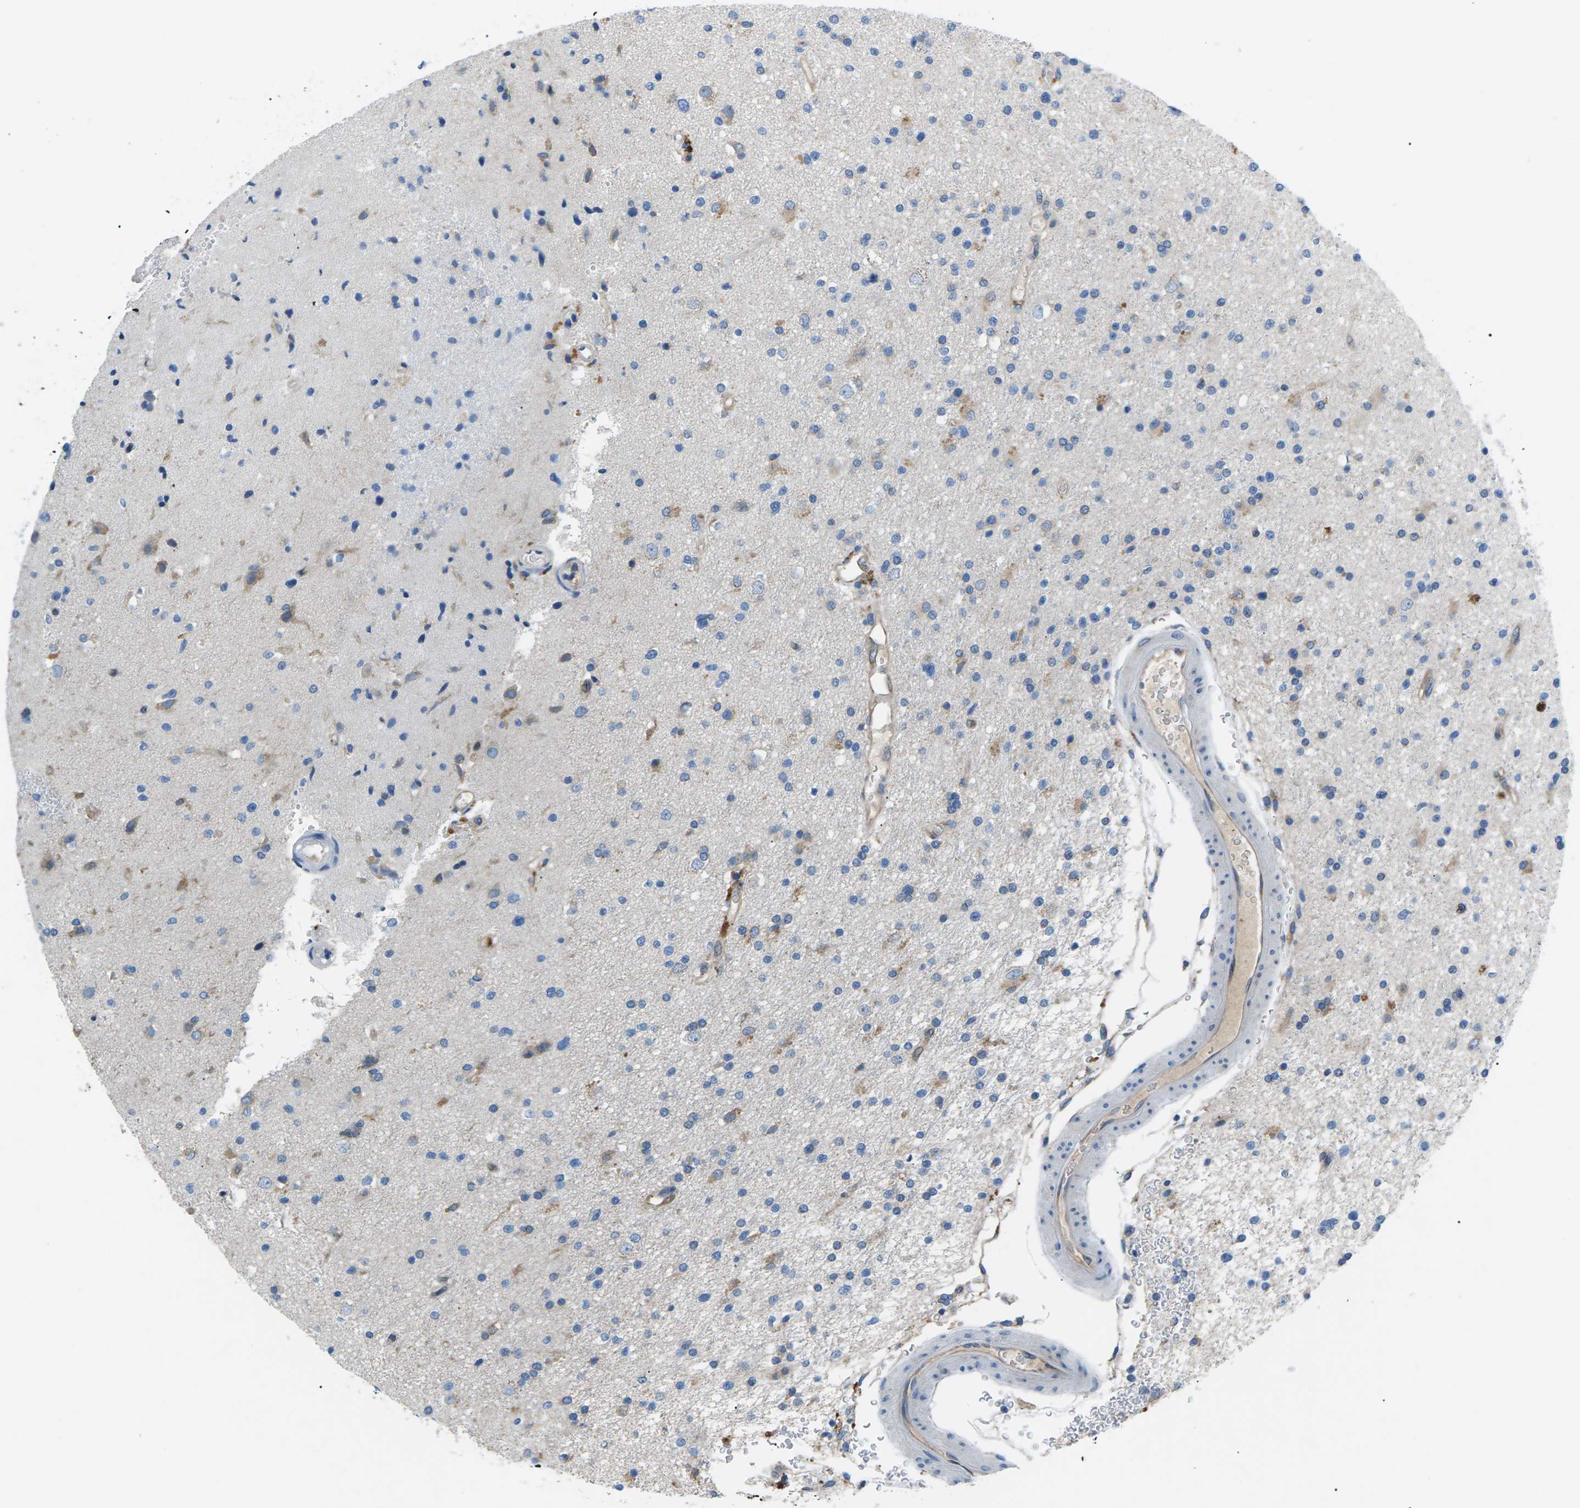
{"staining": {"intensity": "weak", "quantity": "<25%", "location": "cytoplasmic/membranous"}, "tissue": "glioma", "cell_type": "Tumor cells", "image_type": "cancer", "snomed": [{"axis": "morphology", "description": "Glioma, malignant, High grade"}, {"axis": "topography", "description": "Brain"}], "caption": "Image shows no significant protein staining in tumor cells of glioma.", "gene": "ZDHHC24", "patient": {"sex": "male", "age": 33}}